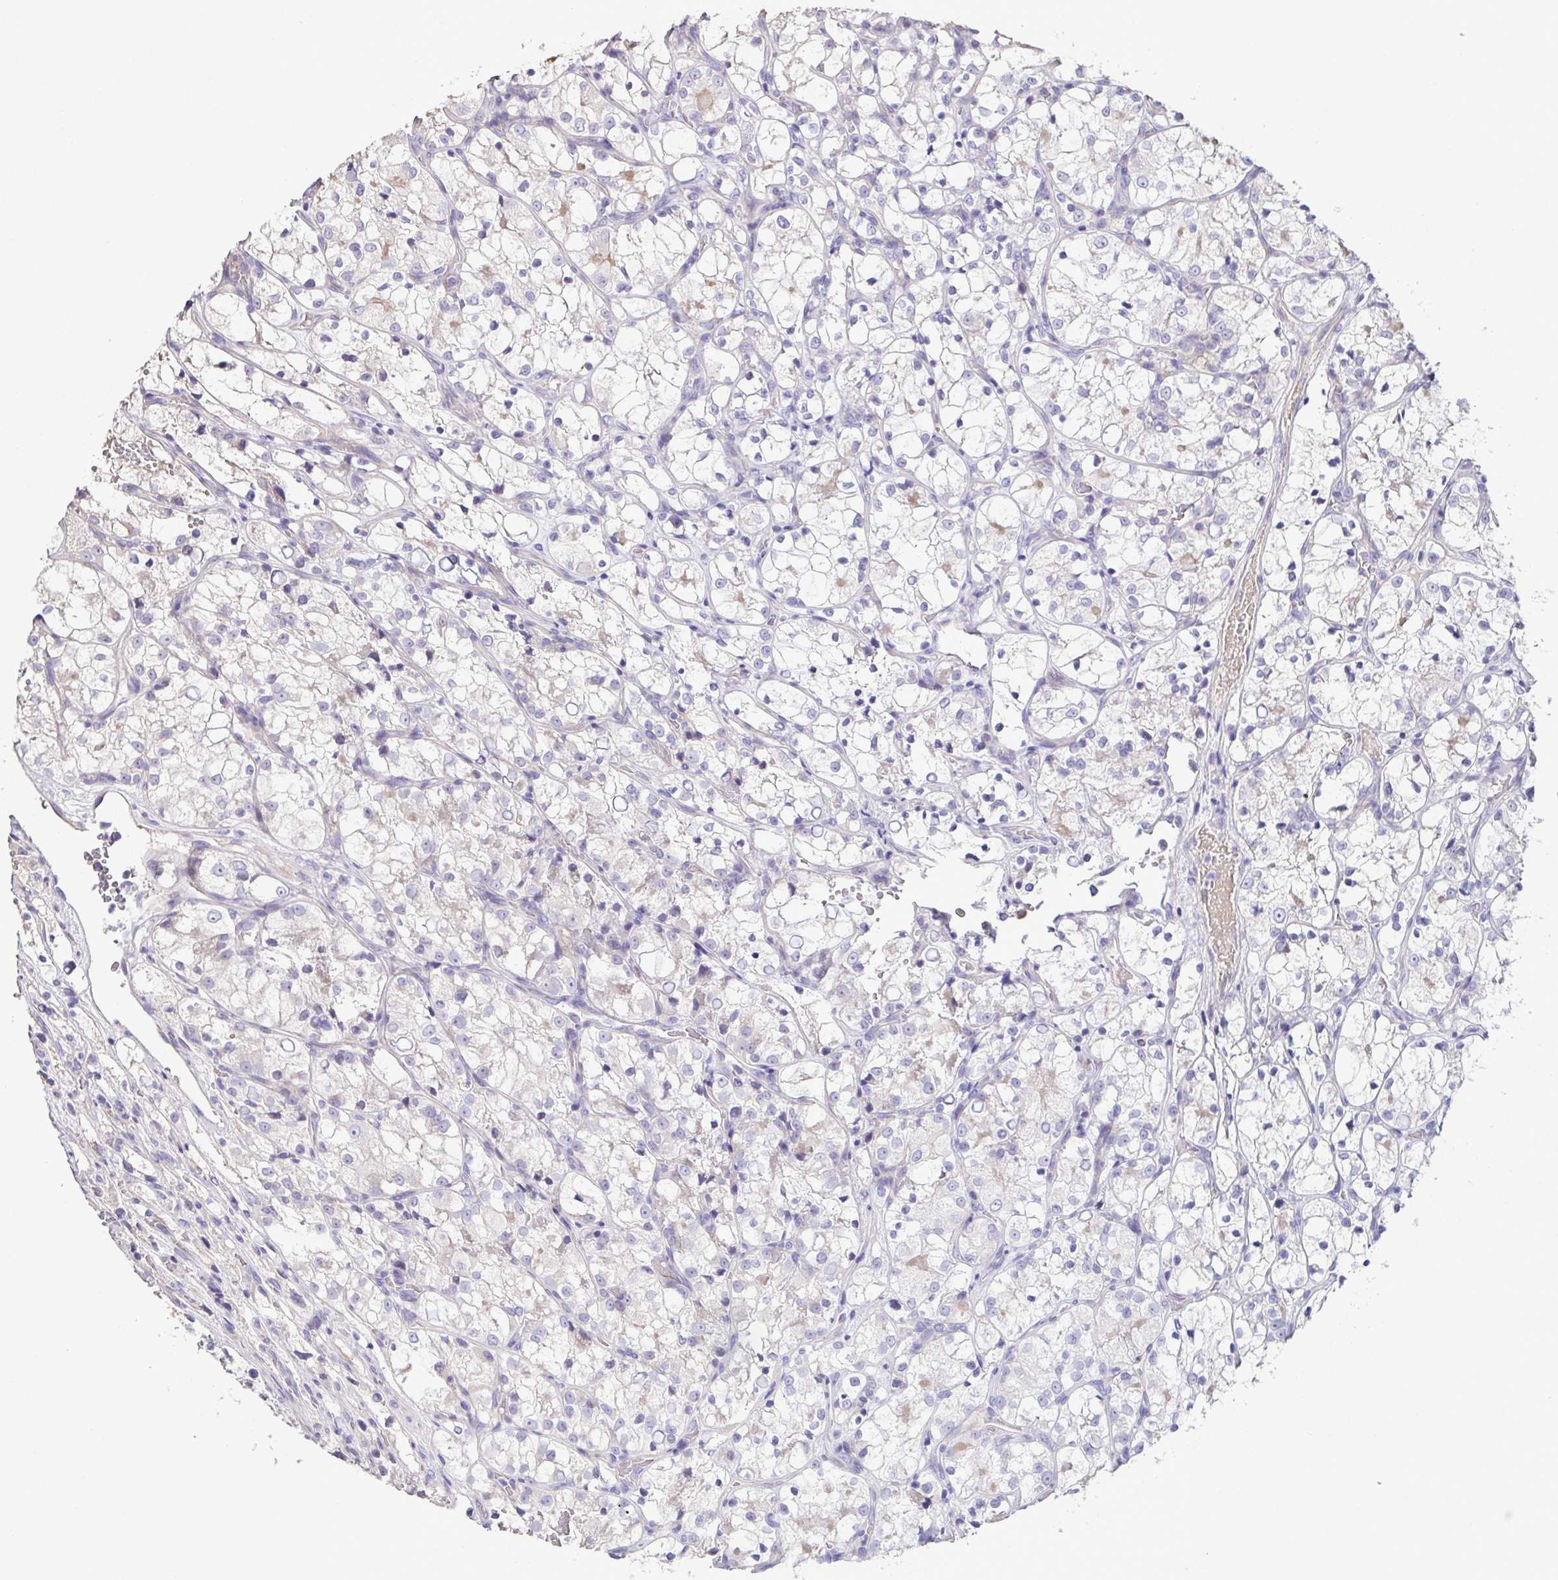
{"staining": {"intensity": "negative", "quantity": "none", "location": "none"}, "tissue": "renal cancer", "cell_type": "Tumor cells", "image_type": "cancer", "snomed": [{"axis": "morphology", "description": "Adenocarcinoma, NOS"}, {"axis": "topography", "description": "Kidney"}], "caption": "Immunohistochemistry (IHC) of renal adenocarcinoma displays no positivity in tumor cells.", "gene": "MARCO", "patient": {"sex": "female", "age": 69}}